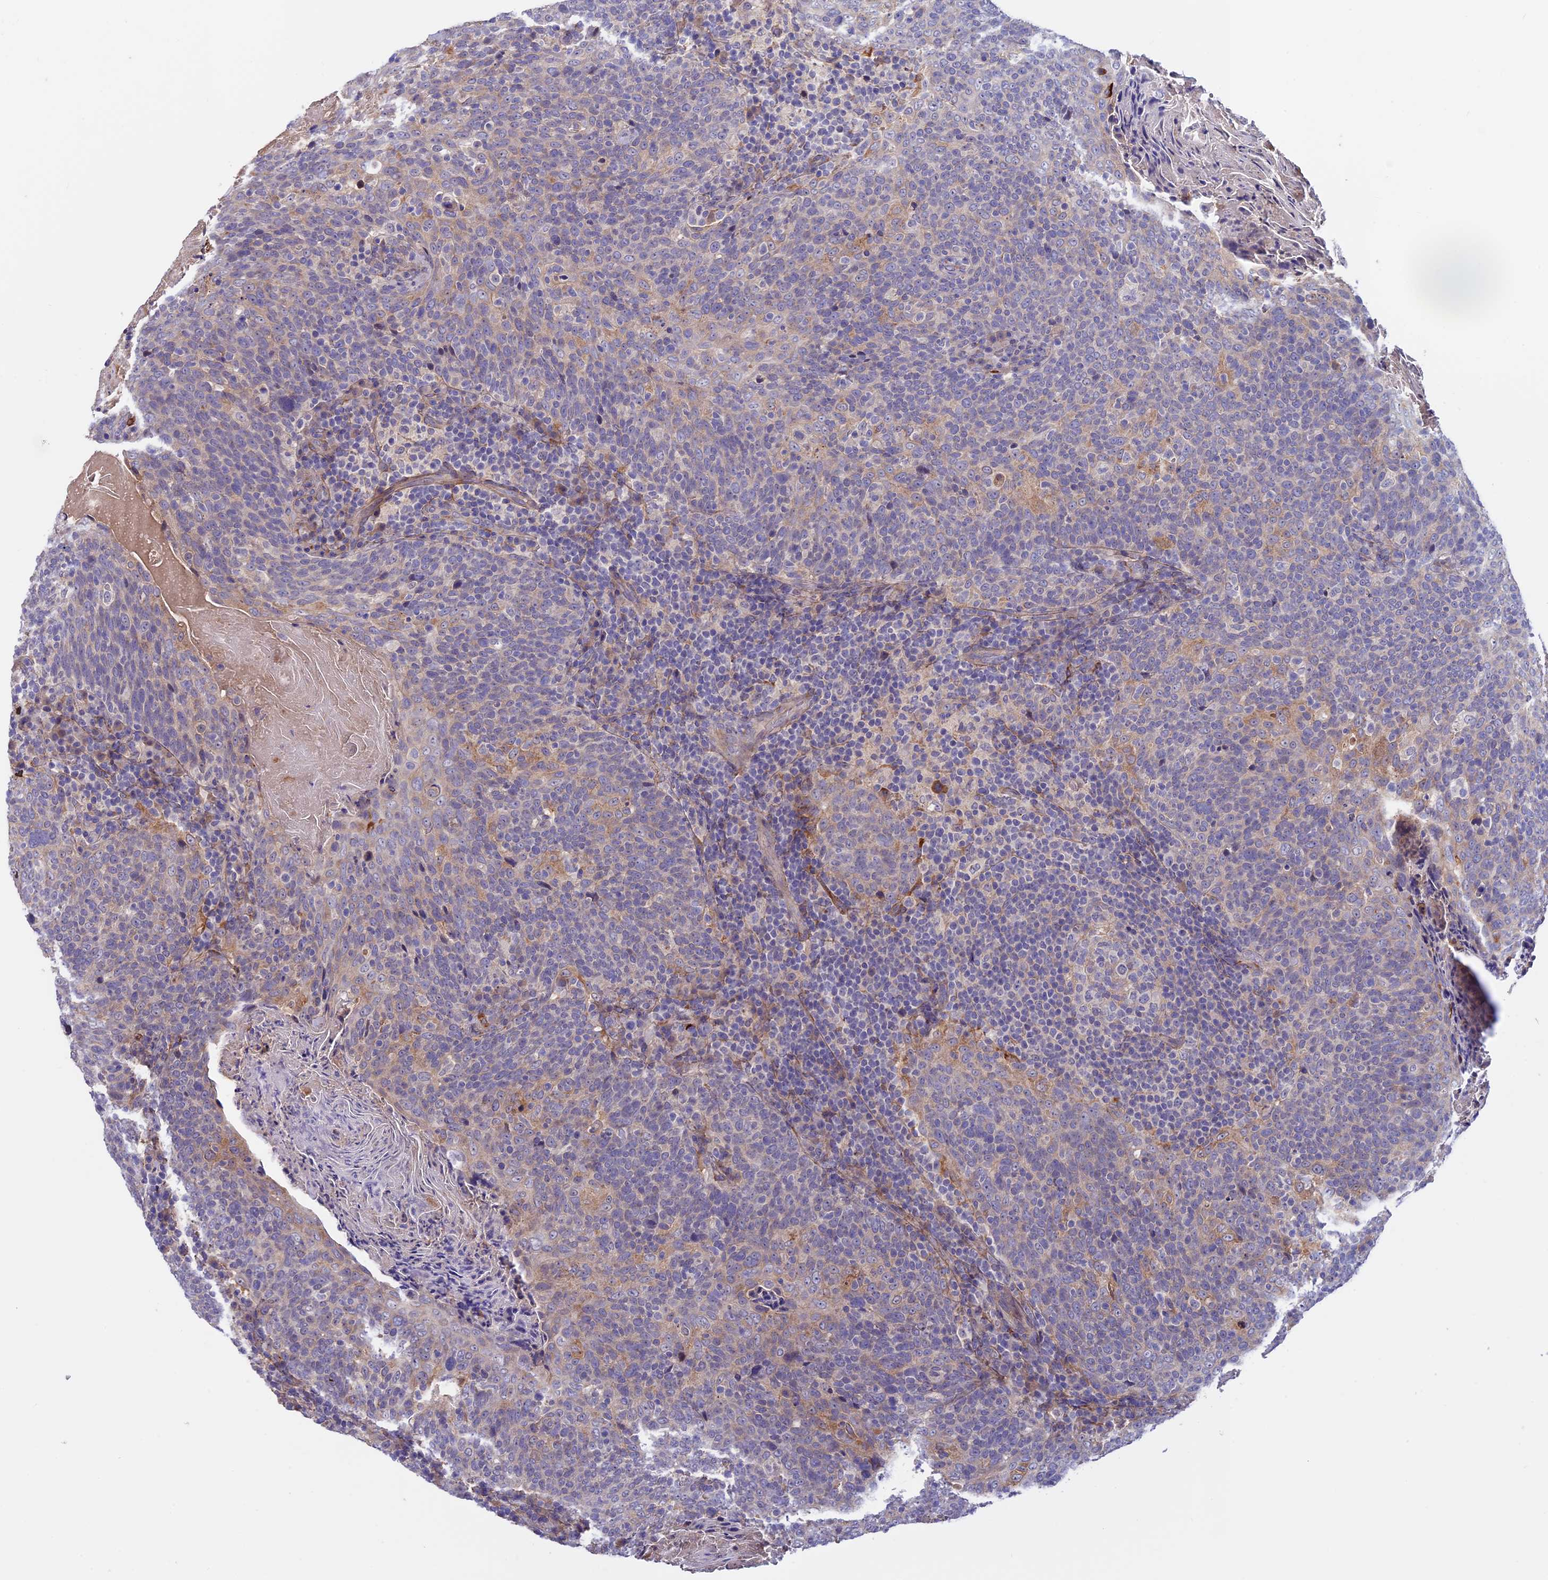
{"staining": {"intensity": "negative", "quantity": "none", "location": "none"}, "tissue": "head and neck cancer", "cell_type": "Tumor cells", "image_type": "cancer", "snomed": [{"axis": "morphology", "description": "Squamous cell carcinoma, NOS"}, {"axis": "morphology", "description": "Squamous cell carcinoma, metastatic, NOS"}, {"axis": "topography", "description": "Lymph node"}, {"axis": "topography", "description": "Head-Neck"}], "caption": "Immunohistochemistry of head and neck cancer (squamous cell carcinoma) reveals no positivity in tumor cells.", "gene": "COL4A3", "patient": {"sex": "male", "age": 62}}